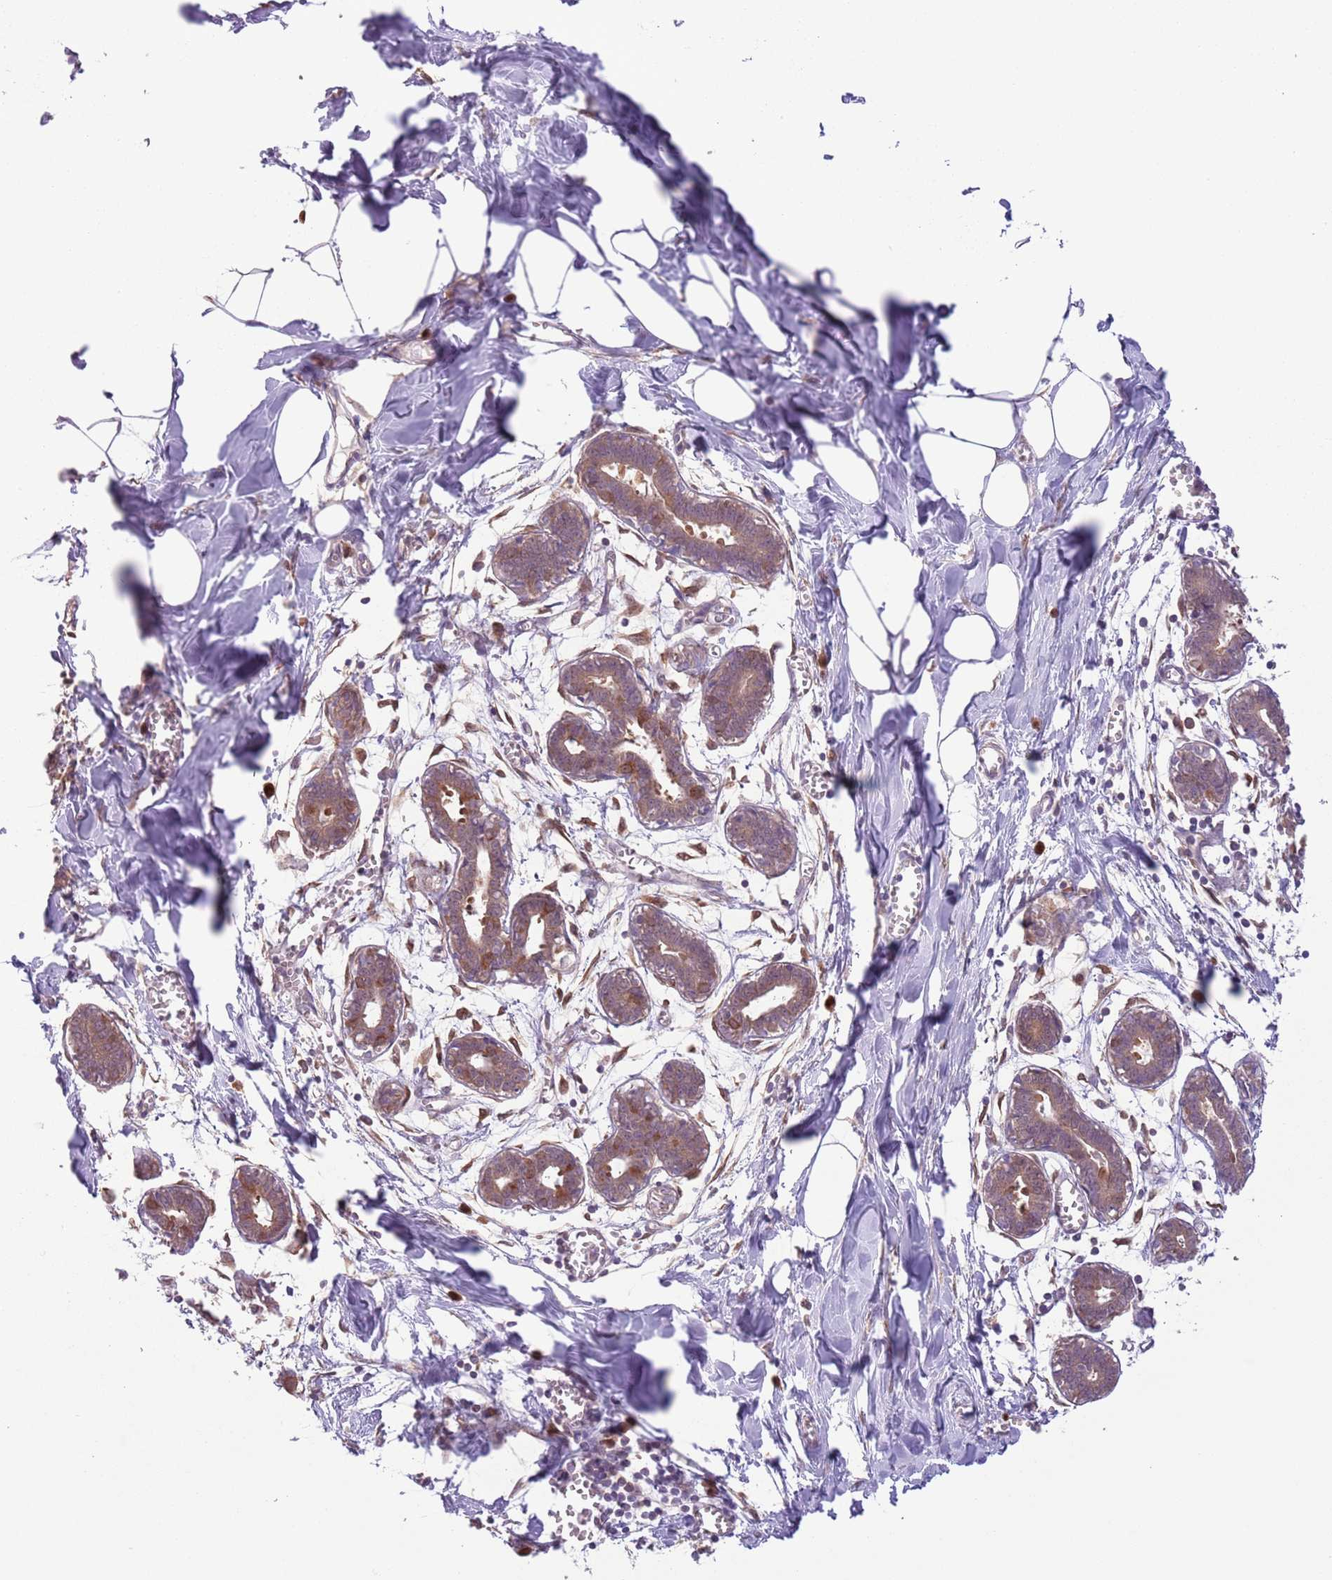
{"staining": {"intensity": "negative", "quantity": "none", "location": "none"}, "tissue": "breast", "cell_type": "Adipocytes", "image_type": "normal", "snomed": [{"axis": "morphology", "description": "Normal tissue, NOS"}, {"axis": "topography", "description": "Breast"}], "caption": "A high-resolution image shows immunohistochemistry staining of benign breast, which exhibits no significant expression in adipocytes.", "gene": "COPE", "patient": {"sex": "female", "age": 27}}